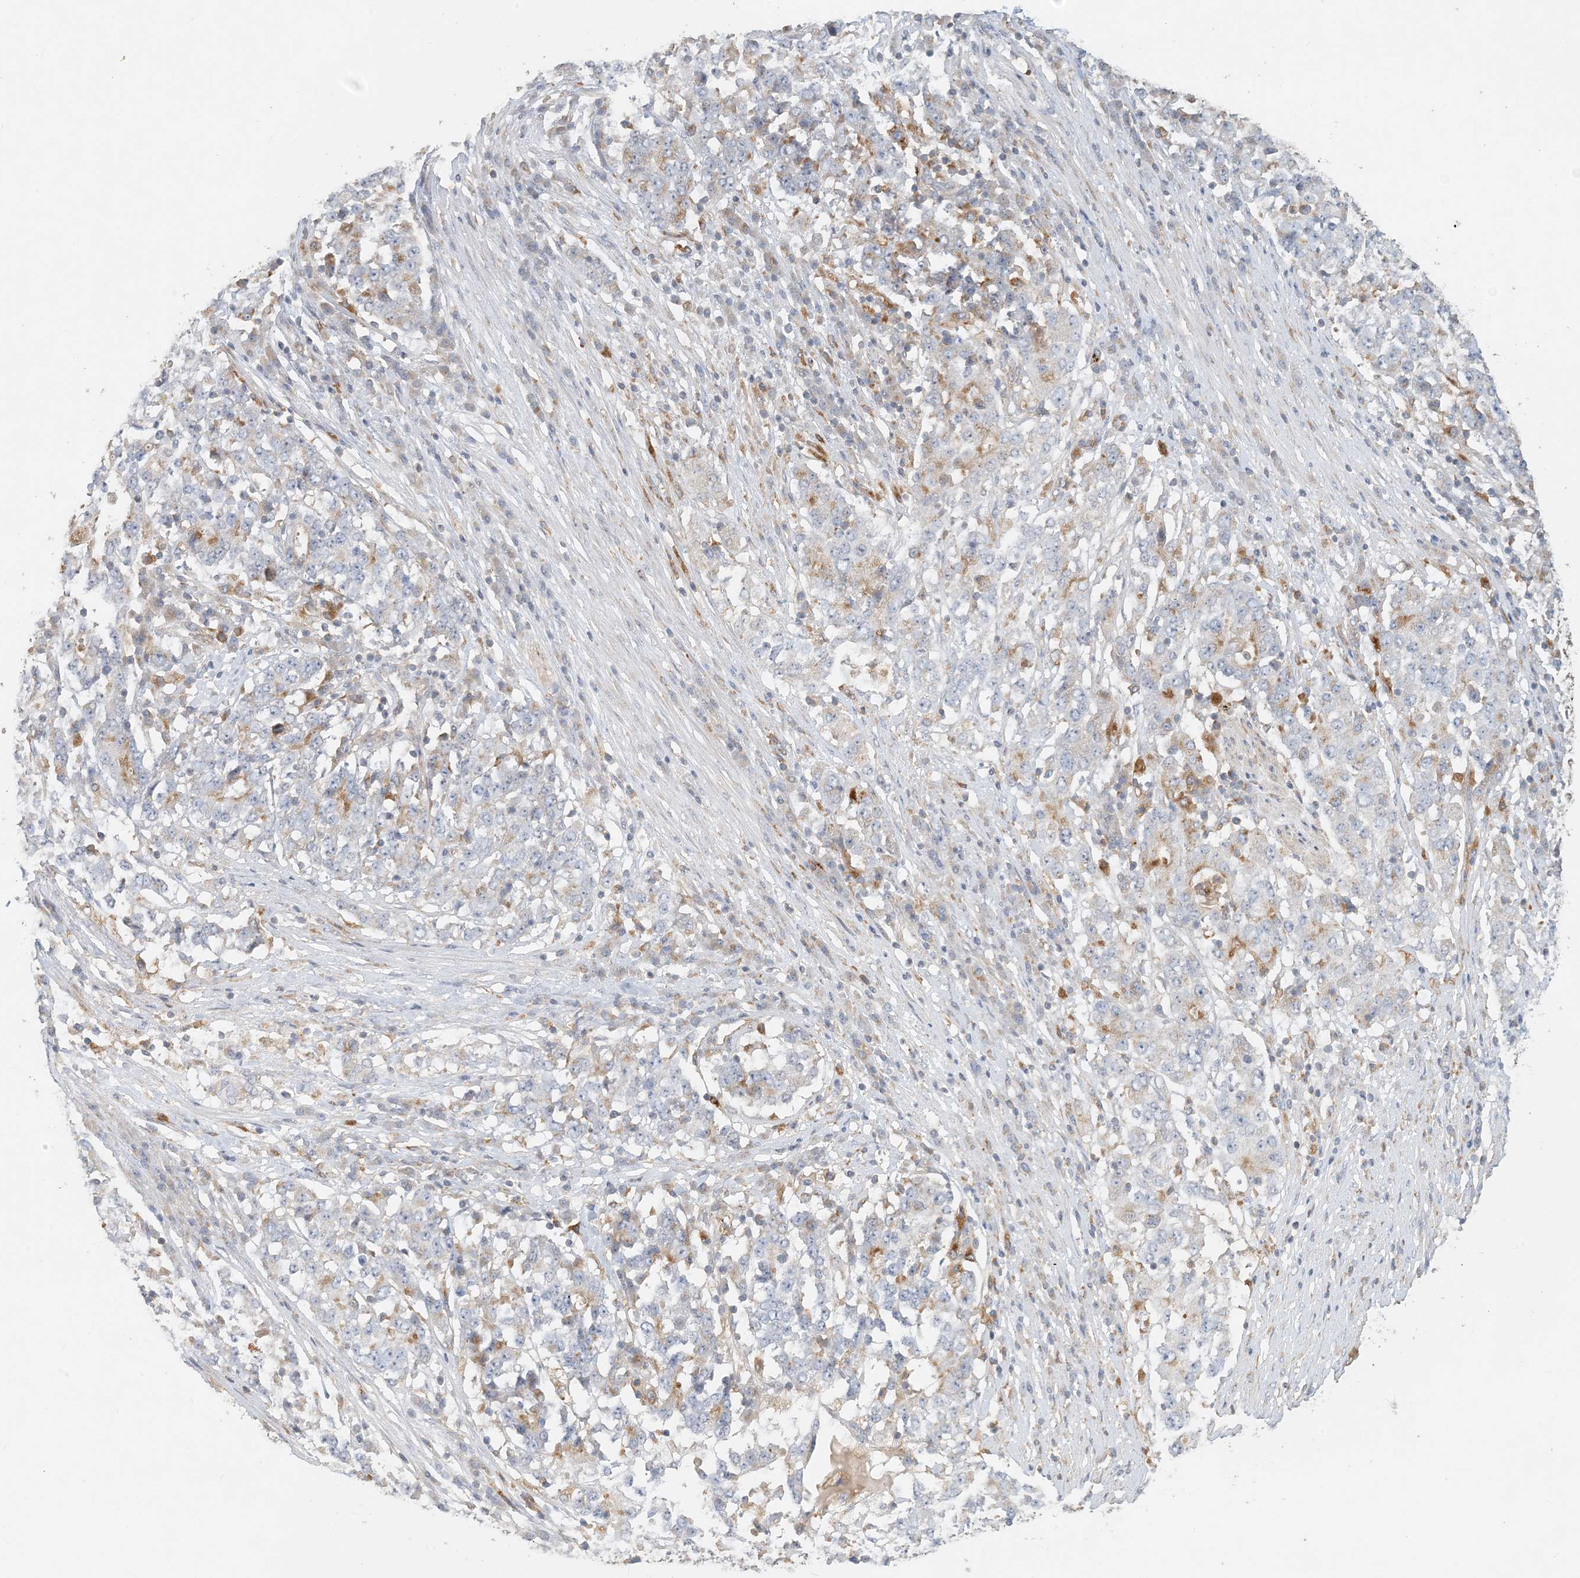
{"staining": {"intensity": "weak", "quantity": "<25%", "location": "cytoplasmic/membranous"}, "tissue": "stomach cancer", "cell_type": "Tumor cells", "image_type": "cancer", "snomed": [{"axis": "morphology", "description": "Adenocarcinoma, NOS"}, {"axis": "topography", "description": "Stomach"}], "caption": "Adenocarcinoma (stomach) stained for a protein using immunohistochemistry (IHC) reveals no expression tumor cells.", "gene": "SPPL2A", "patient": {"sex": "male", "age": 59}}